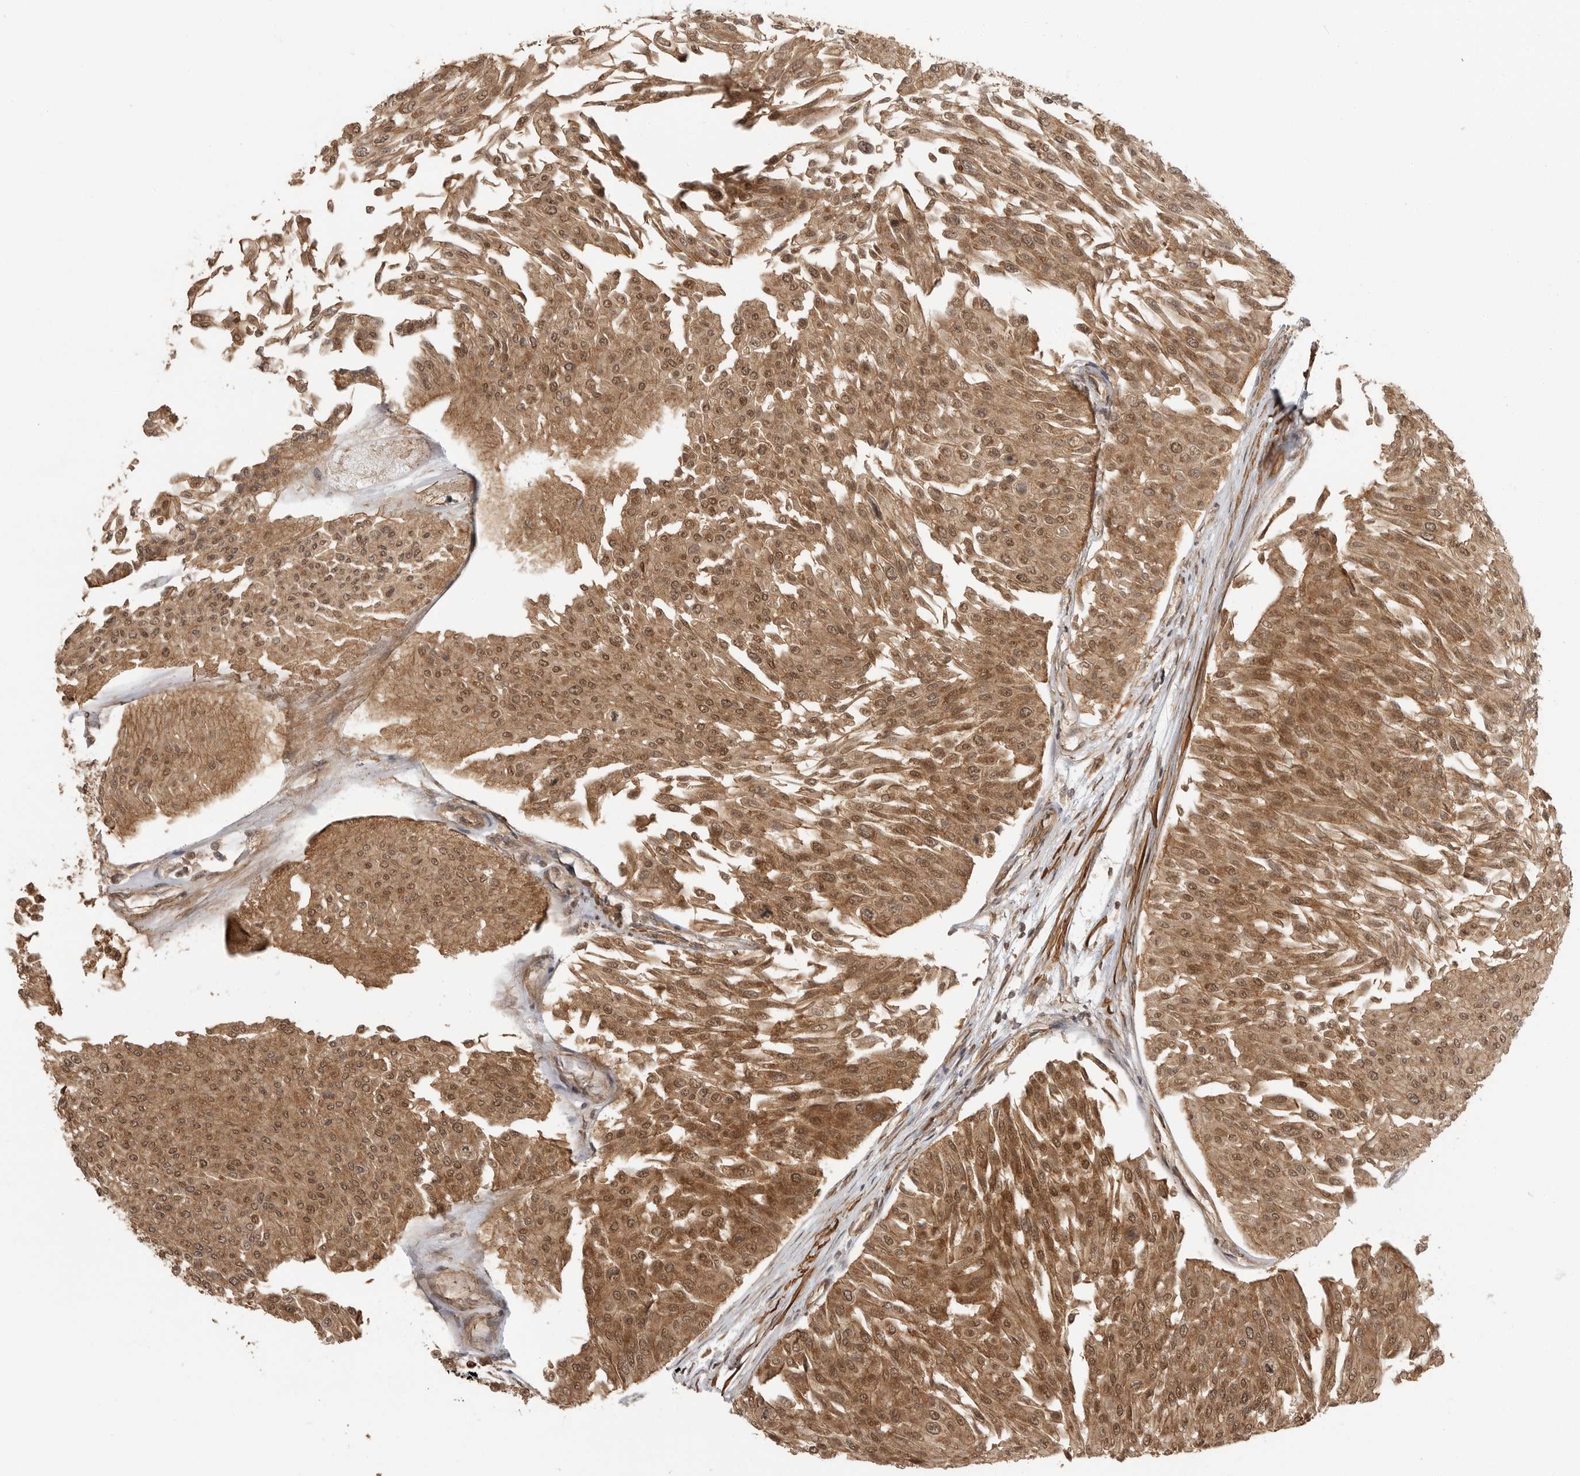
{"staining": {"intensity": "moderate", "quantity": ">75%", "location": "cytoplasmic/membranous,nuclear"}, "tissue": "urothelial cancer", "cell_type": "Tumor cells", "image_type": "cancer", "snomed": [{"axis": "morphology", "description": "Urothelial carcinoma, Low grade"}, {"axis": "topography", "description": "Urinary bladder"}], "caption": "Immunohistochemistry (IHC) (DAB) staining of urothelial carcinoma (low-grade) demonstrates moderate cytoplasmic/membranous and nuclear protein staining in approximately >75% of tumor cells. (Brightfield microscopy of DAB IHC at high magnification).", "gene": "ERN1", "patient": {"sex": "male", "age": 67}}